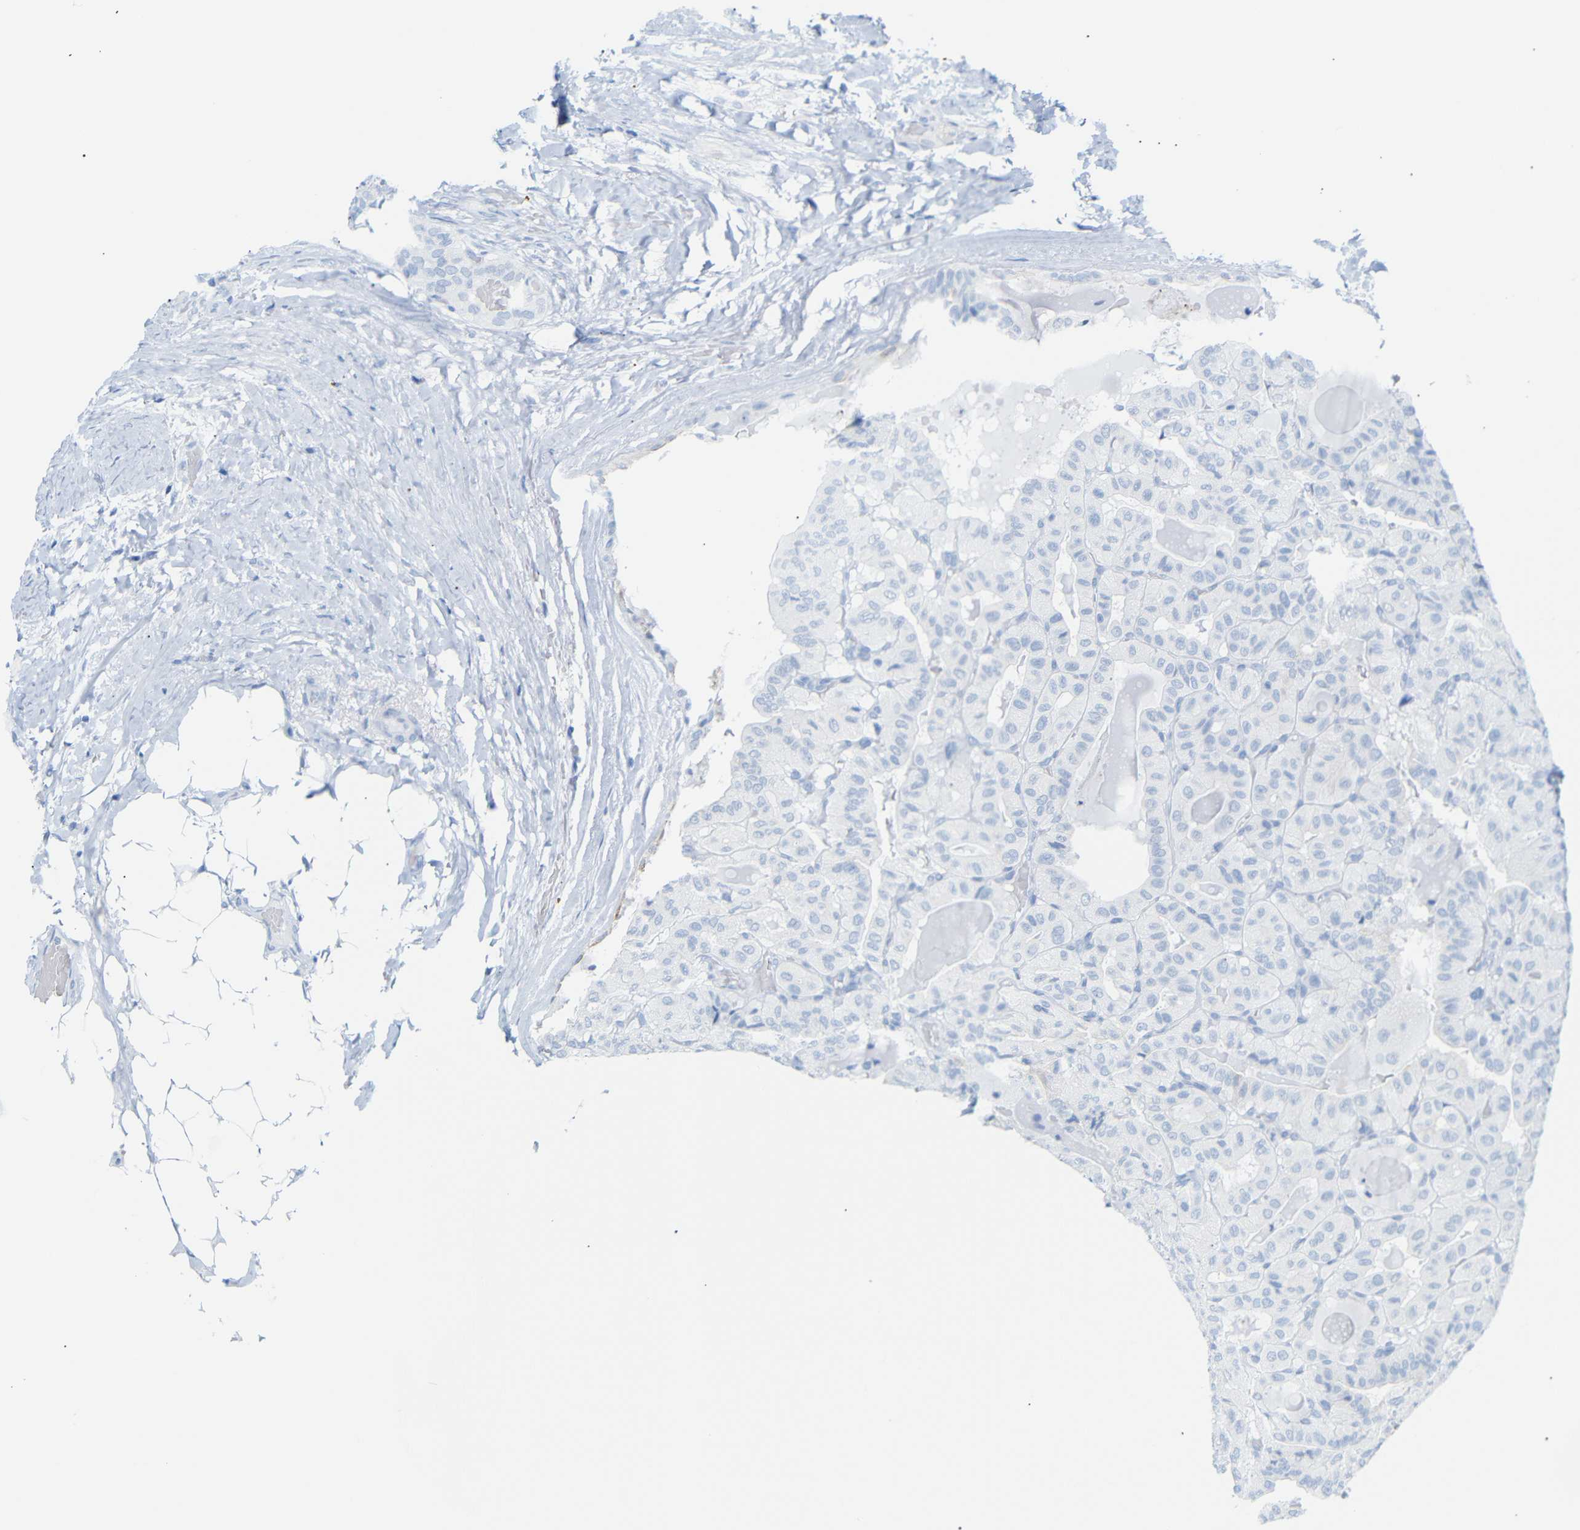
{"staining": {"intensity": "negative", "quantity": "none", "location": "none"}, "tissue": "thyroid cancer", "cell_type": "Tumor cells", "image_type": "cancer", "snomed": [{"axis": "morphology", "description": "Papillary adenocarcinoma, NOS"}, {"axis": "topography", "description": "Thyroid gland"}], "caption": "A high-resolution micrograph shows immunohistochemistry (IHC) staining of thyroid cancer, which reveals no significant expression in tumor cells.", "gene": "DYNAP", "patient": {"sex": "male", "age": 77}}